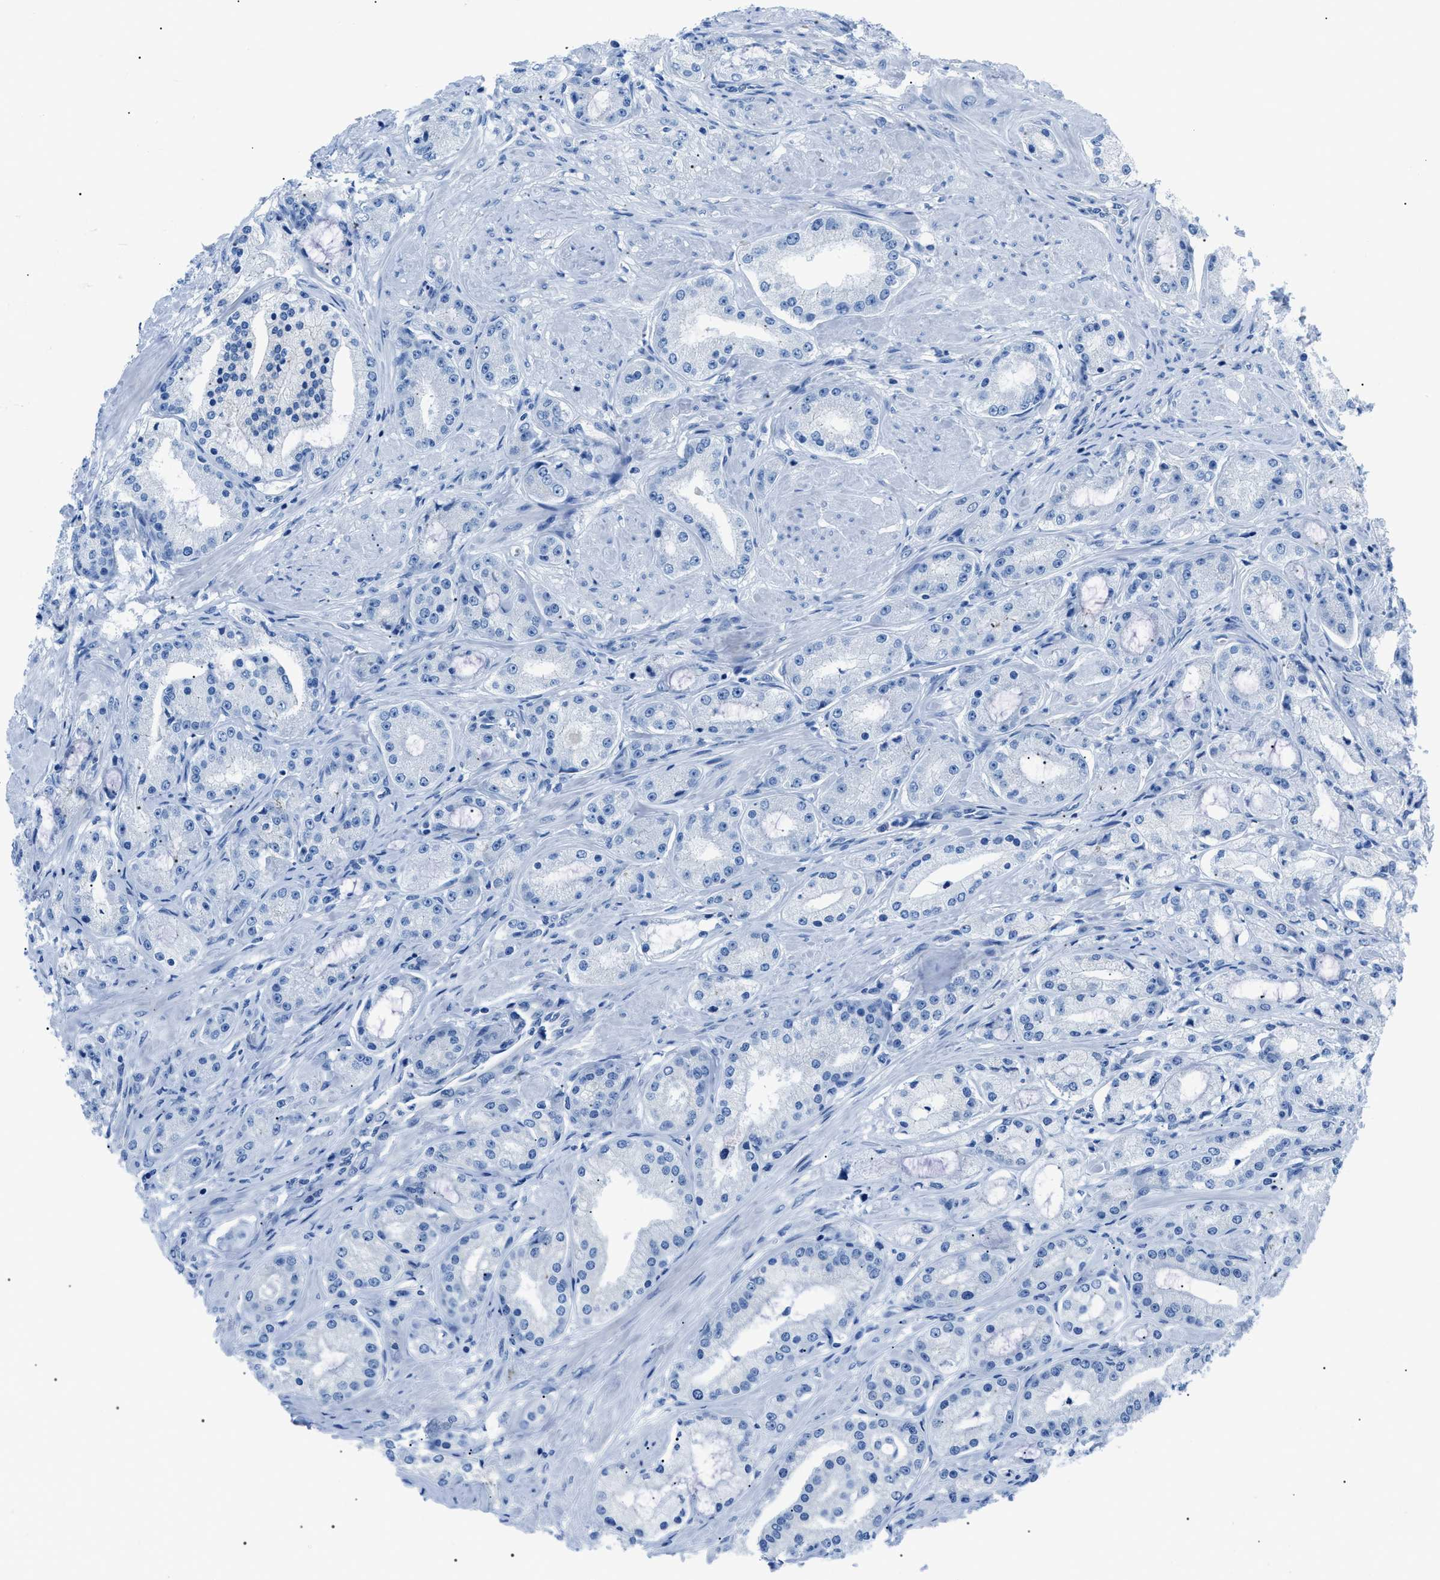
{"staining": {"intensity": "negative", "quantity": "none", "location": "none"}, "tissue": "prostate cancer", "cell_type": "Tumor cells", "image_type": "cancer", "snomed": [{"axis": "morphology", "description": "Adenocarcinoma, Low grade"}, {"axis": "topography", "description": "Prostate"}], "caption": "A high-resolution histopathology image shows IHC staining of prostate adenocarcinoma (low-grade), which reveals no significant positivity in tumor cells.", "gene": "ZDHHC24", "patient": {"sex": "male", "age": 63}}